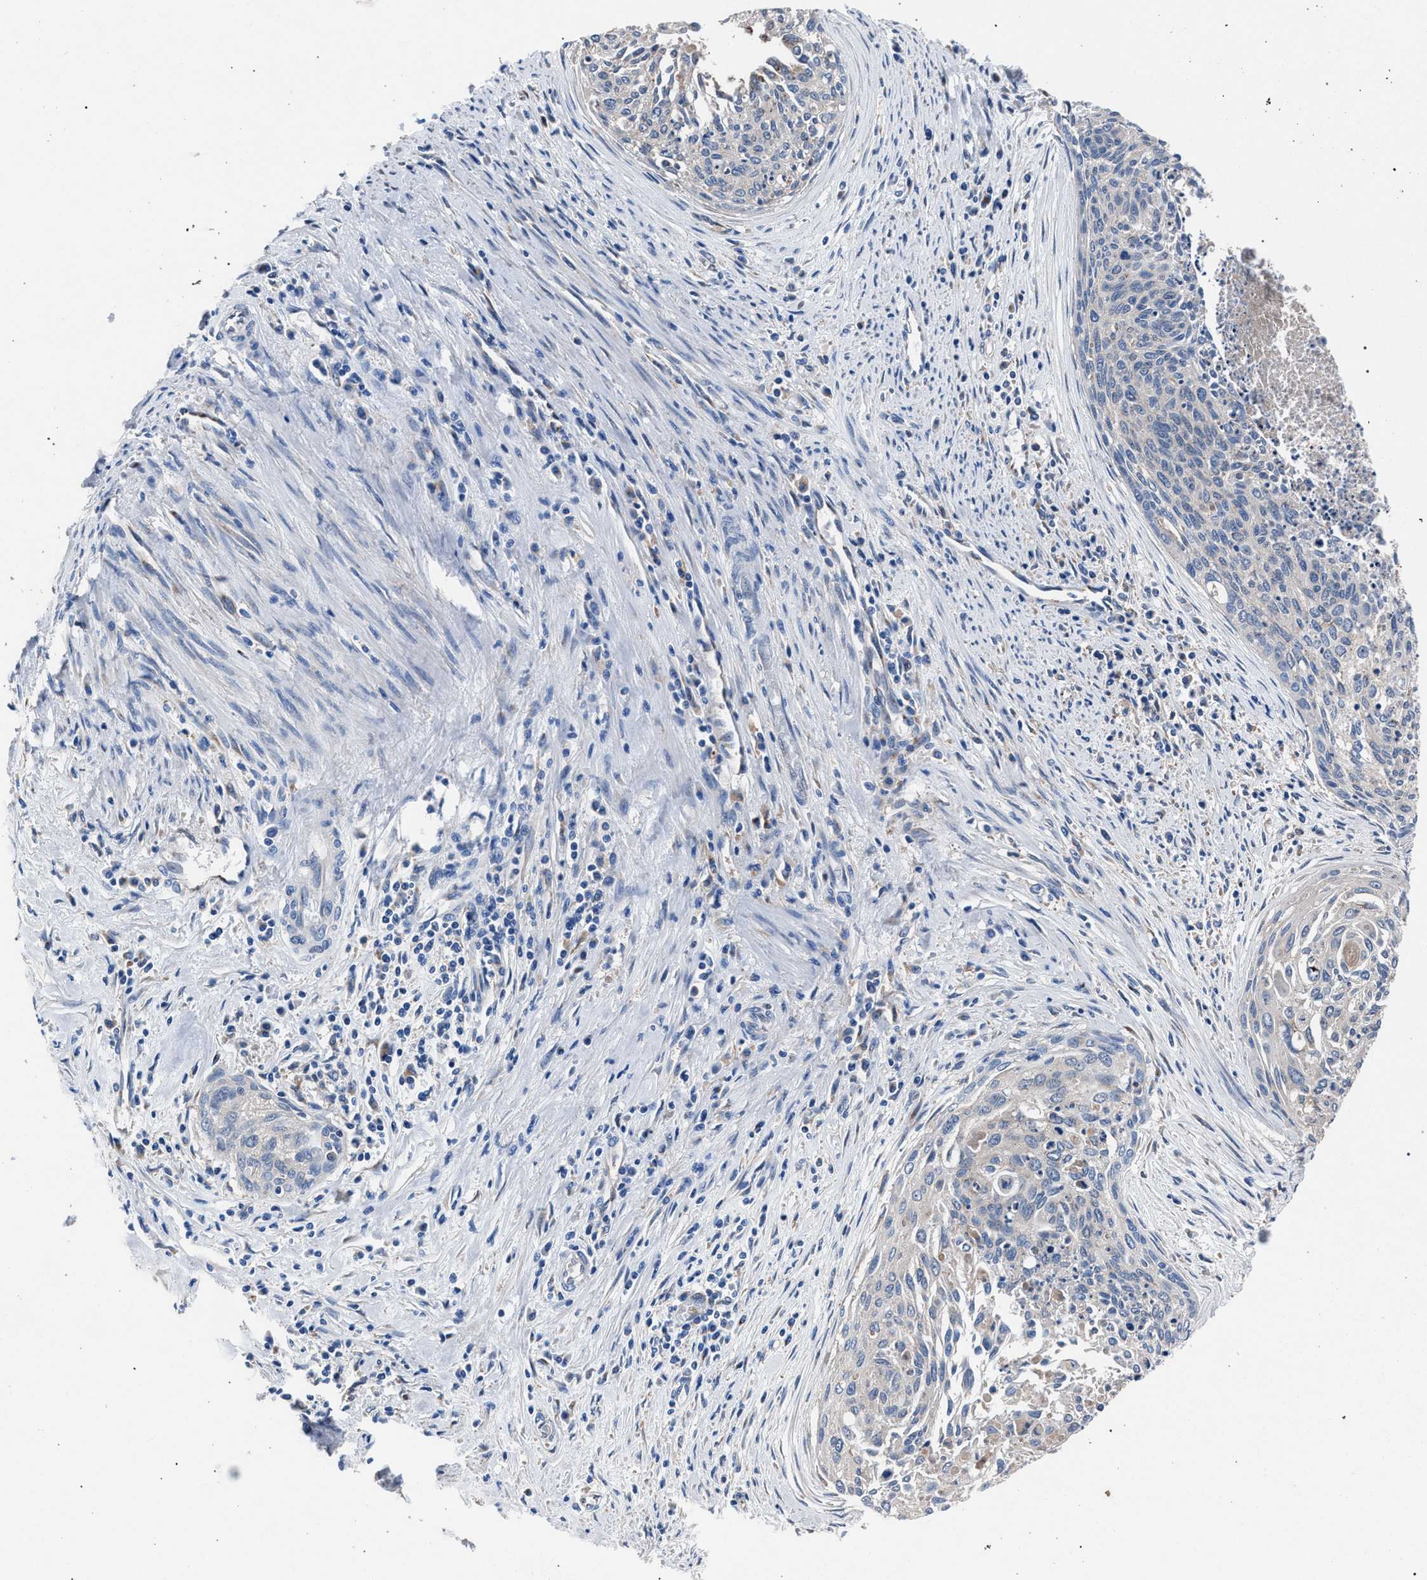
{"staining": {"intensity": "negative", "quantity": "none", "location": "none"}, "tissue": "cervical cancer", "cell_type": "Tumor cells", "image_type": "cancer", "snomed": [{"axis": "morphology", "description": "Squamous cell carcinoma, NOS"}, {"axis": "topography", "description": "Cervix"}], "caption": "Immunohistochemistry (IHC) histopathology image of neoplastic tissue: squamous cell carcinoma (cervical) stained with DAB (3,3'-diaminobenzidine) exhibits no significant protein positivity in tumor cells.", "gene": "ATP6V0A1", "patient": {"sex": "female", "age": 55}}